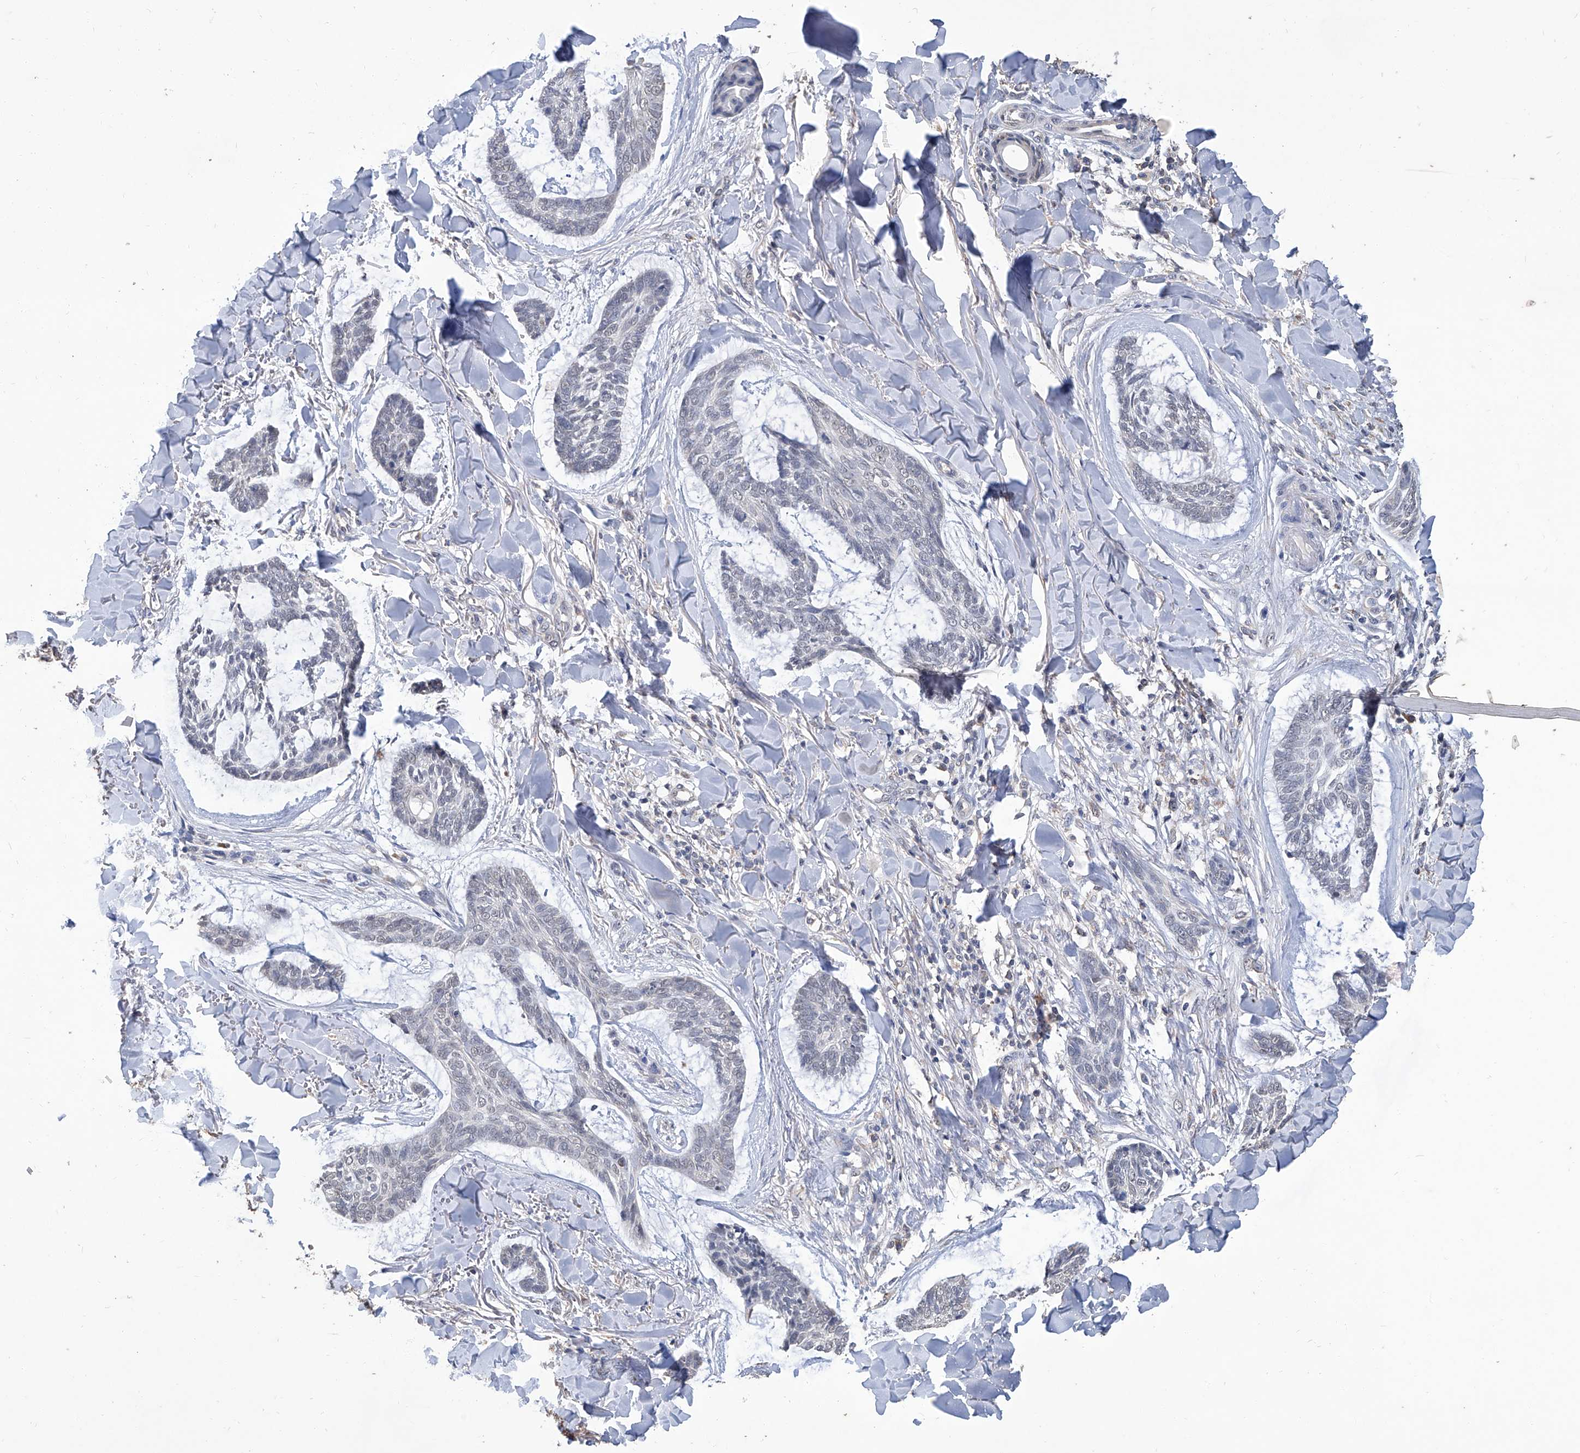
{"staining": {"intensity": "negative", "quantity": "none", "location": "none"}, "tissue": "skin cancer", "cell_type": "Tumor cells", "image_type": "cancer", "snomed": [{"axis": "morphology", "description": "Basal cell carcinoma"}, {"axis": "topography", "description": "Skin"}], "caption": "Protein analysis of basal cell carcinoma (skin) displays no significant staining in tumor cells.", "gene": "GPT", "patient": {"sex": "male", "age": 43}}